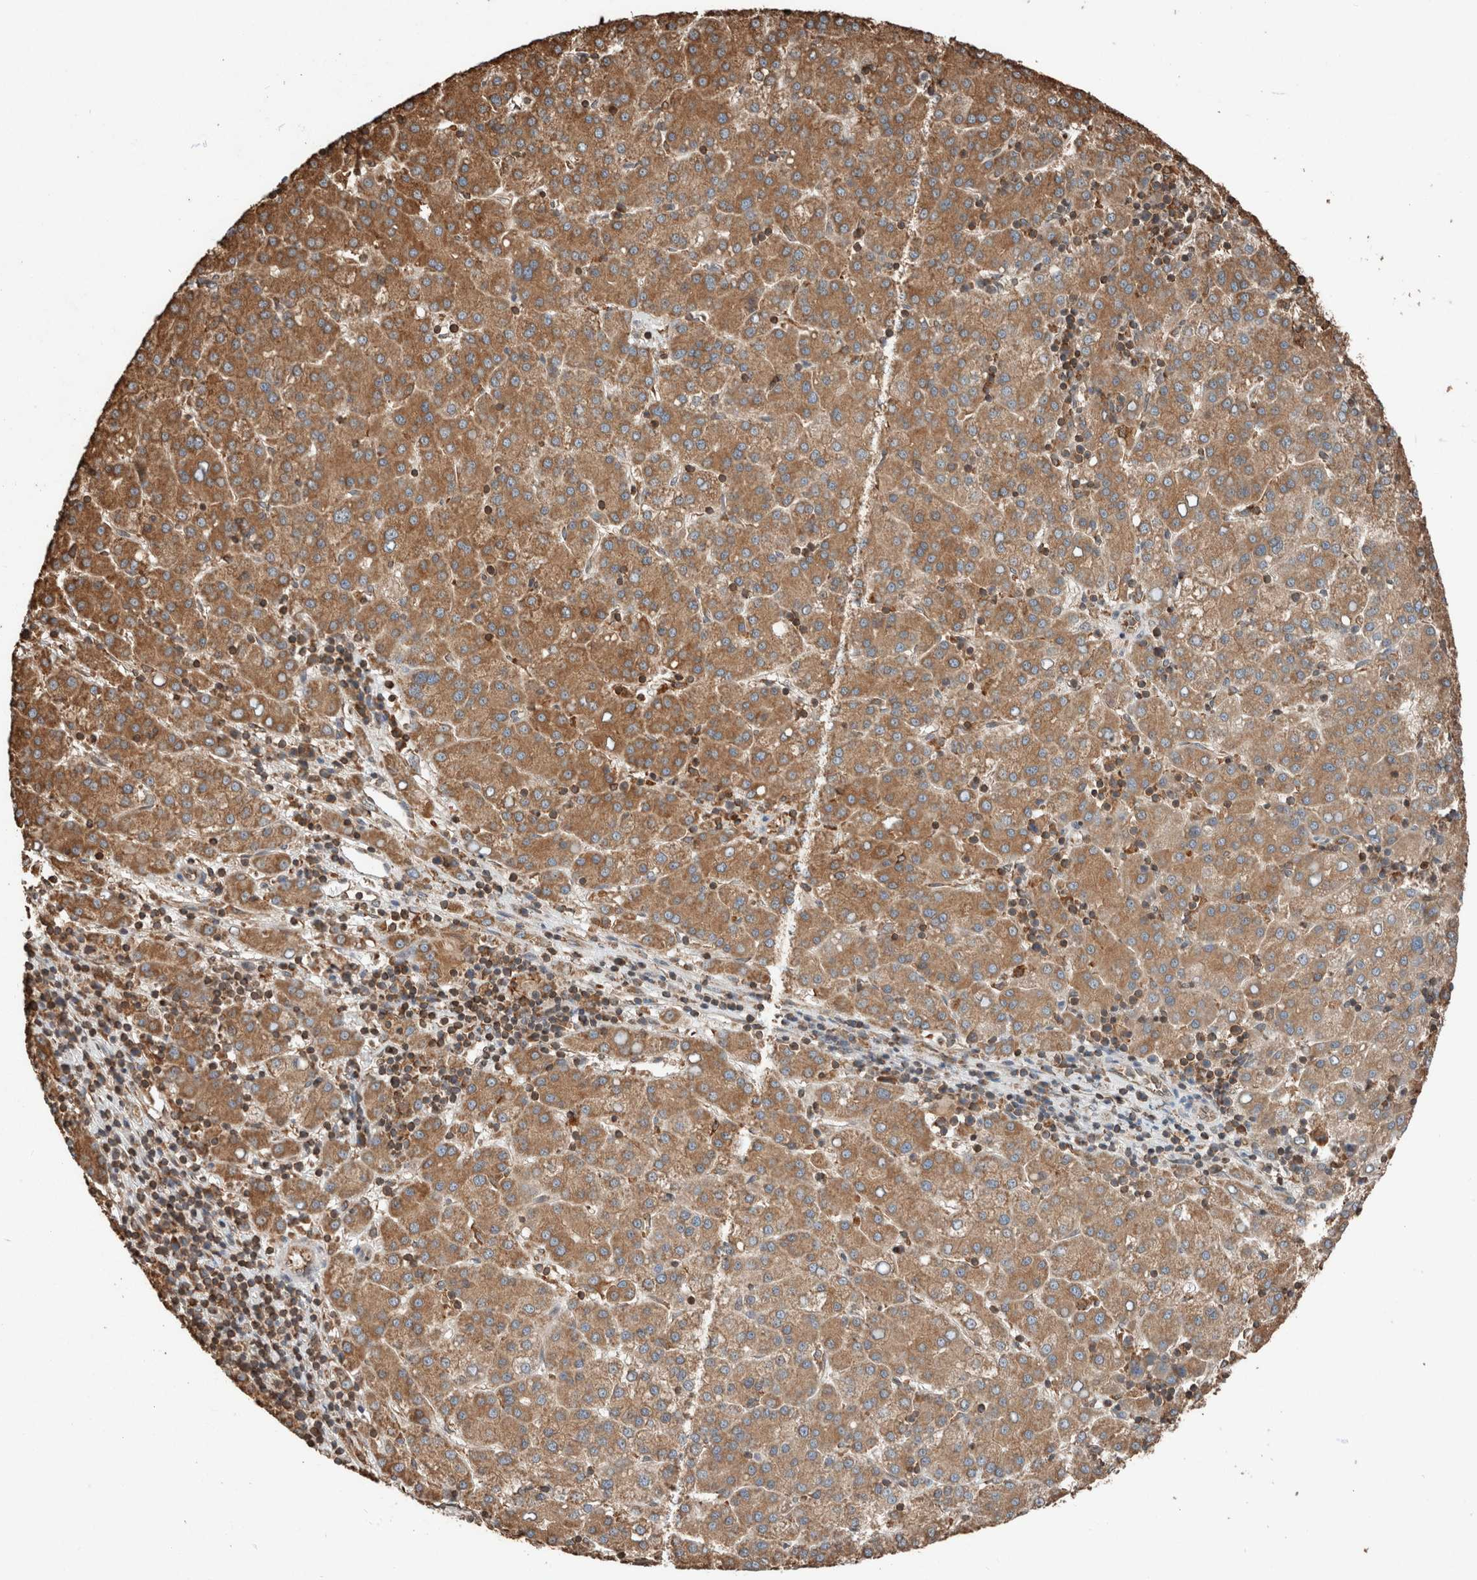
{"staining": {"intensity": "moderate", "quantity": ">75%", "location": "cytoplasmic/membranous"}, "tissue": "liver cancer", "cell_type": "Tumor cells", "image_type": "cancer", "snomed": [{"axis": "morphology", "description": "Carcinoma, Hepatocellular, NOS"}, {"axis": "topography", "description": "Liver"}], "caption": "About >75% of tumor cells in liver cancer (hepatocellular carcinoma) demonstrate moderate cytoplasmic/membranous protein positivity as visualized by brown immunohistochemical staining.", "gene": "ERAP2", "patient": {"sex": "female", "age": 58}}